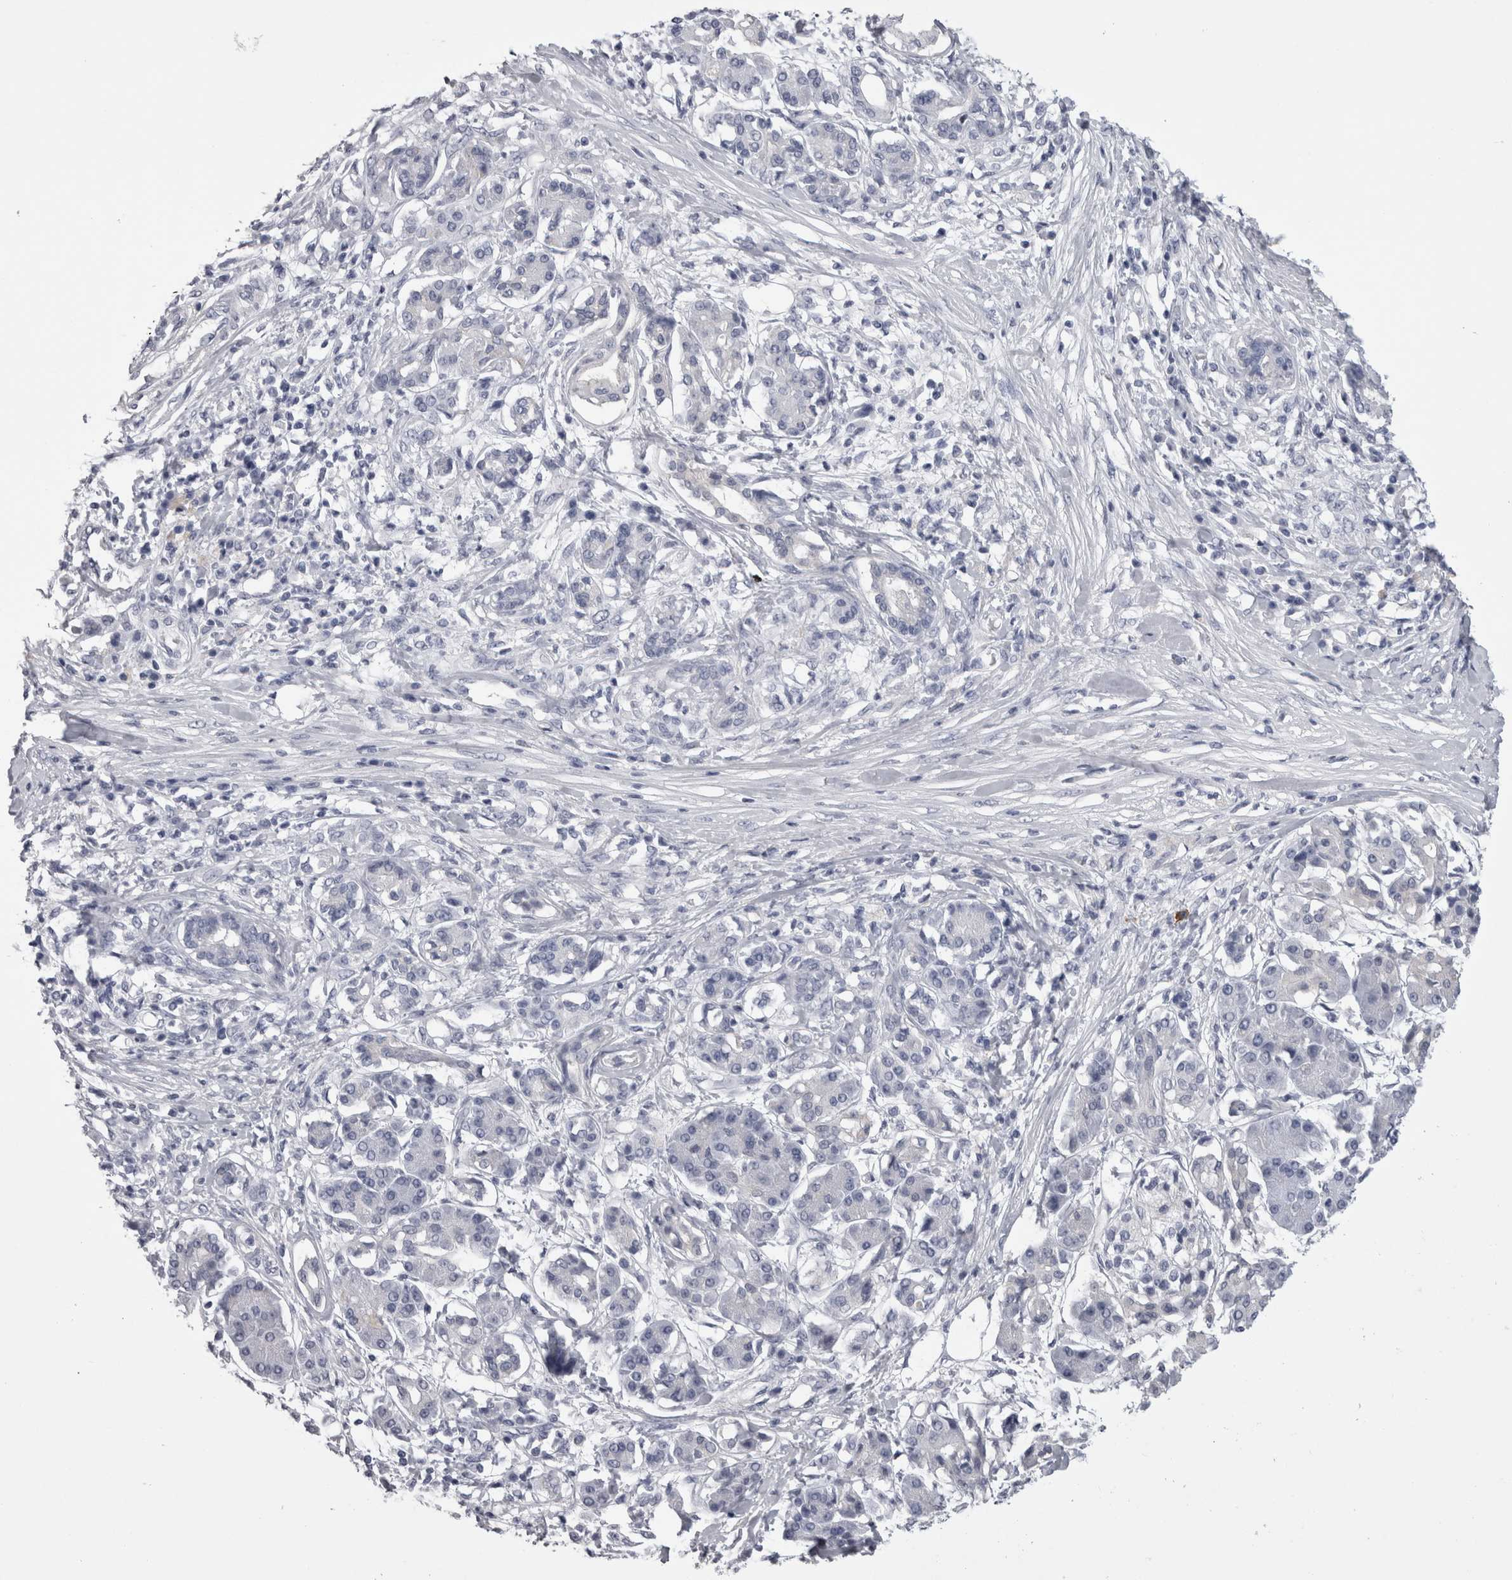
{"staining": {"intensity": "negative", "quantity": "none", "location": "none"}, "tissue": "pancreatic cancer", "cell_type": "Tumor cells", "image_type": "cancer", "snomed": [{"axis": "morphology", "description": "Adenocarcinoma, NOS"}, {"axis": "topography", "description": "Pancreas"}], "caption": "Human adenocarcinoma (pancreatic) stained for a protein using immunohistochemistry reveals no expression in tumor cells.", "gene": "AFMID", "patient": {"sex": "female", "age": 56}}